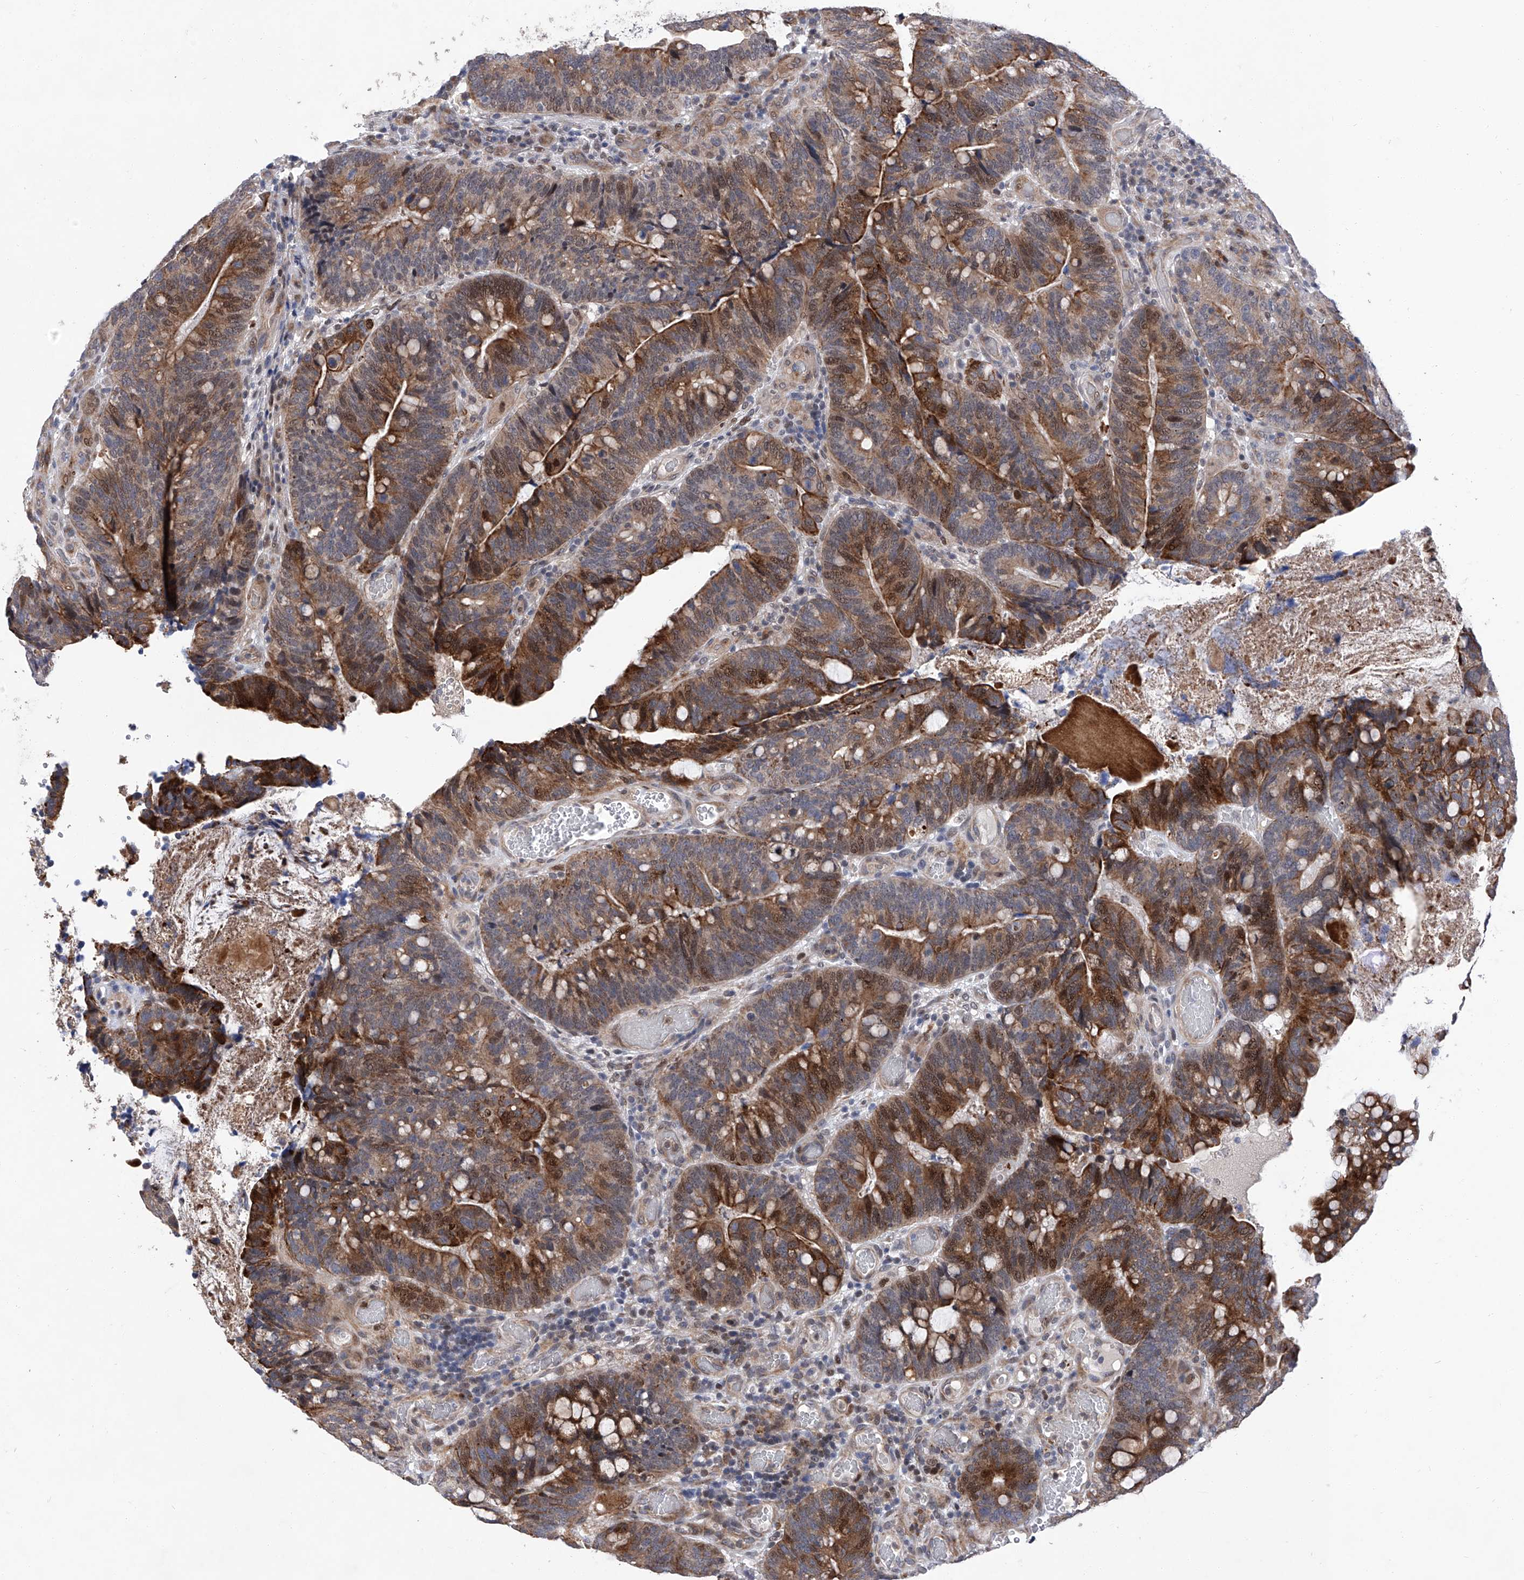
{"staining": {"intensity": "strong", "quantity": "25%-75%", "location": "cytoplasmic/membranous,nuclear"}, "tissue": "colorectal cancer", "cell_type": "Tumor cells", "image_type": "cancer", "snomed": [{"axis": "morphology", "description": "Adenocarcinoma, NOS"}, {"axis": "topography", "description": "Colon"}], "caption": "Immunohistochemistry of colorectal cancer (adenocarcinoma) exhibits high levels of strong cytoplasmic/membranous and nuclear positivity in approximately 25%-75% of tumor cells. (DAB IHC, brown staining for protein, blue staining for nuclei).", "gene": "FARP2", "patient": {"sex": "female", "age": 66}}